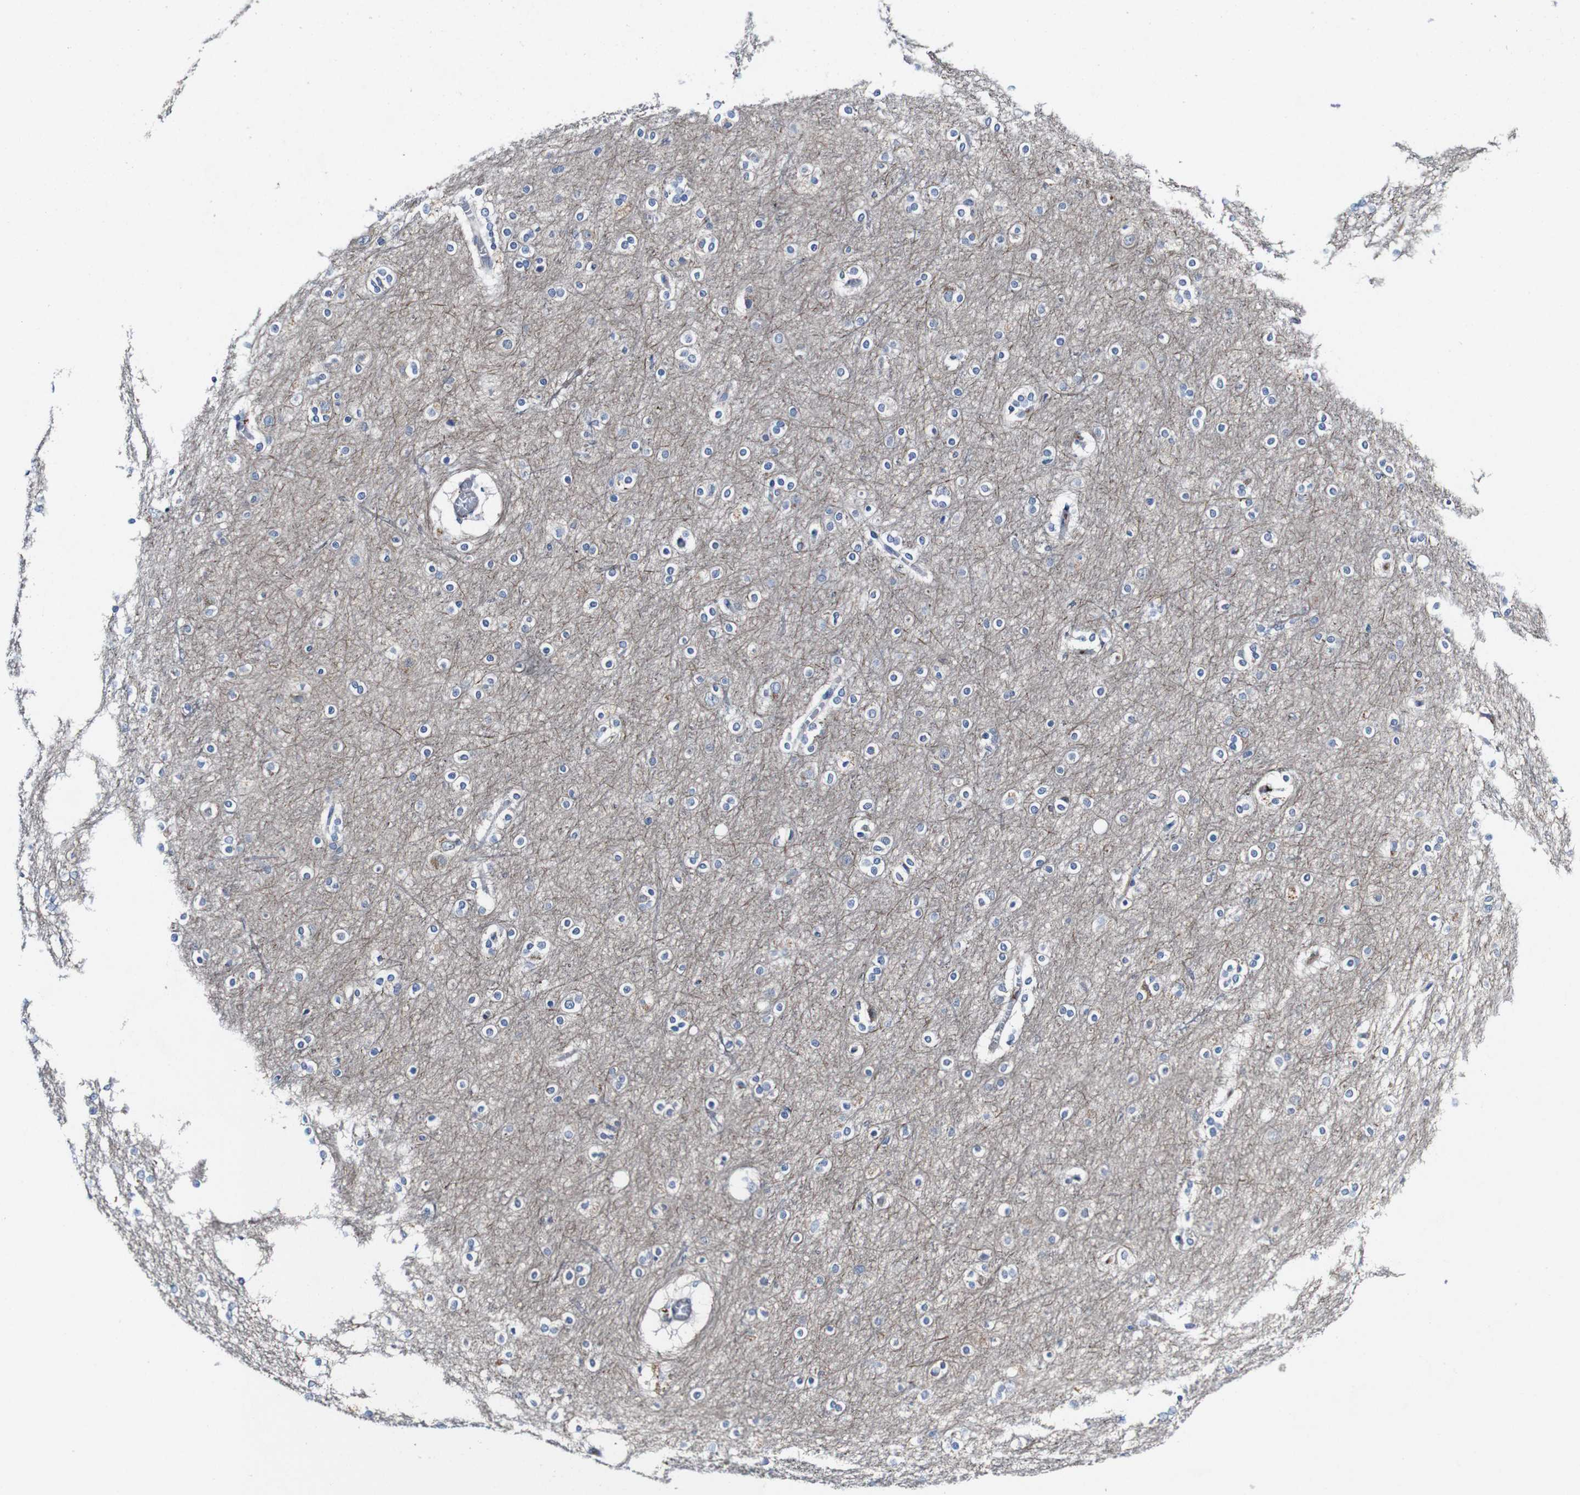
{"staining": {"intensity": "negative", "quantity": "none", "location": "none"}, "tissue": "cerebral cortex", "cell_type": "Endothelial cells", "image_type": "normal", "snomed": [{"axis": "morphology", "description": "Normal tissue, NOS"}, {"axis": "topography", "description": "Cerebral cortex"}], "caption": "Immunohistochemical staining of unremarkable human cerebral cortex exhibits no significant staining in endothelial cells.", "gene": "GRAMD1A", "patient": {"sex": "female", "age": 54}}